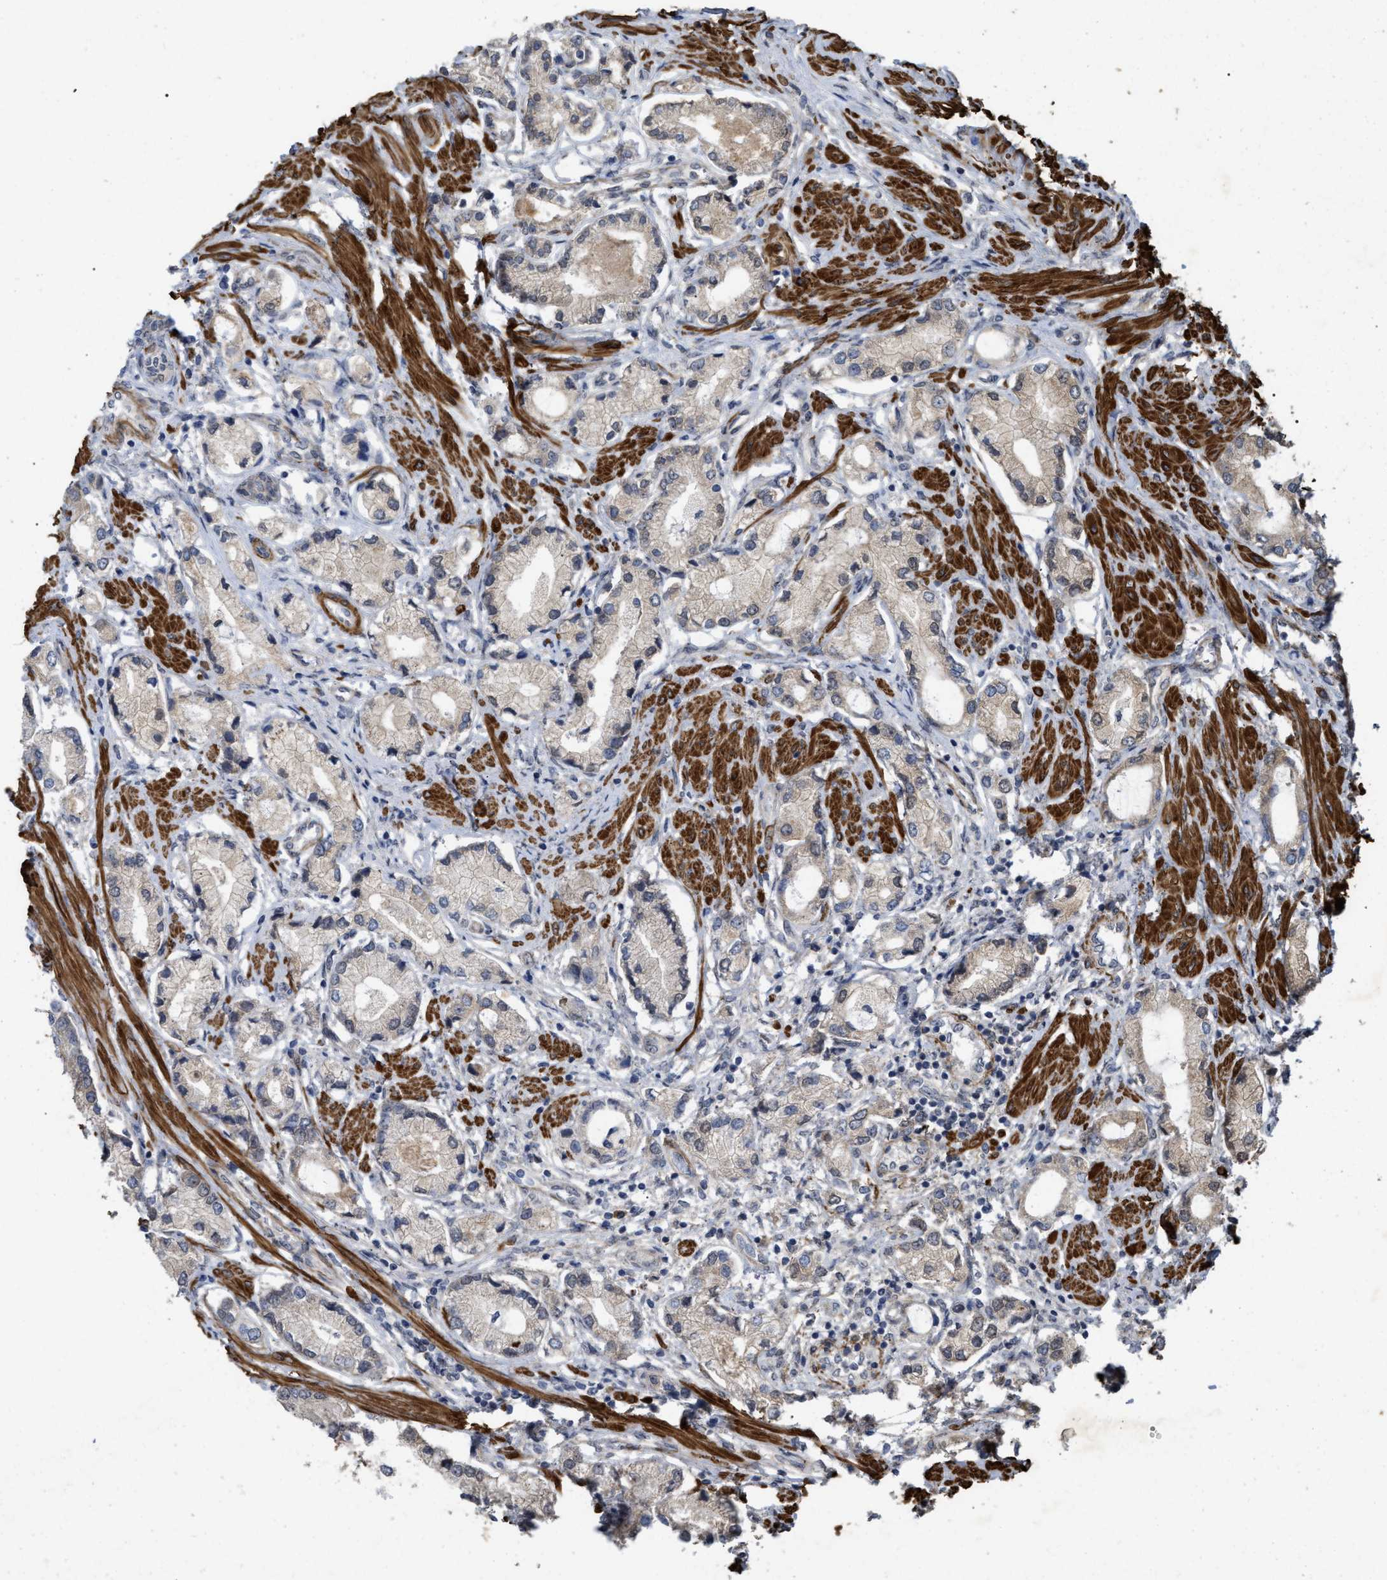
{"staining": {"intensity": "weak", "quantity": ">75%", "location": "cytoplasmic/membranous"}, "tissue": "prostate cancer", "cell_type": "Tumor cells", "image_type": "cancer", "snomed": [{"axis": "morphology", "description": "Adenocarcinoma, Low grade"}, {"axis": "topography", "description": "Prostate"}], "caption": "Immunohistochemical staining of human prostate cancer (low-grade adenocarcinoma) exhibits weak cytoplasmic/membranous protein staining in approximately >75% of tumor cells.", "gene": "ST6GALNAC6", "patient": {"sex": "male", "age": 63}}